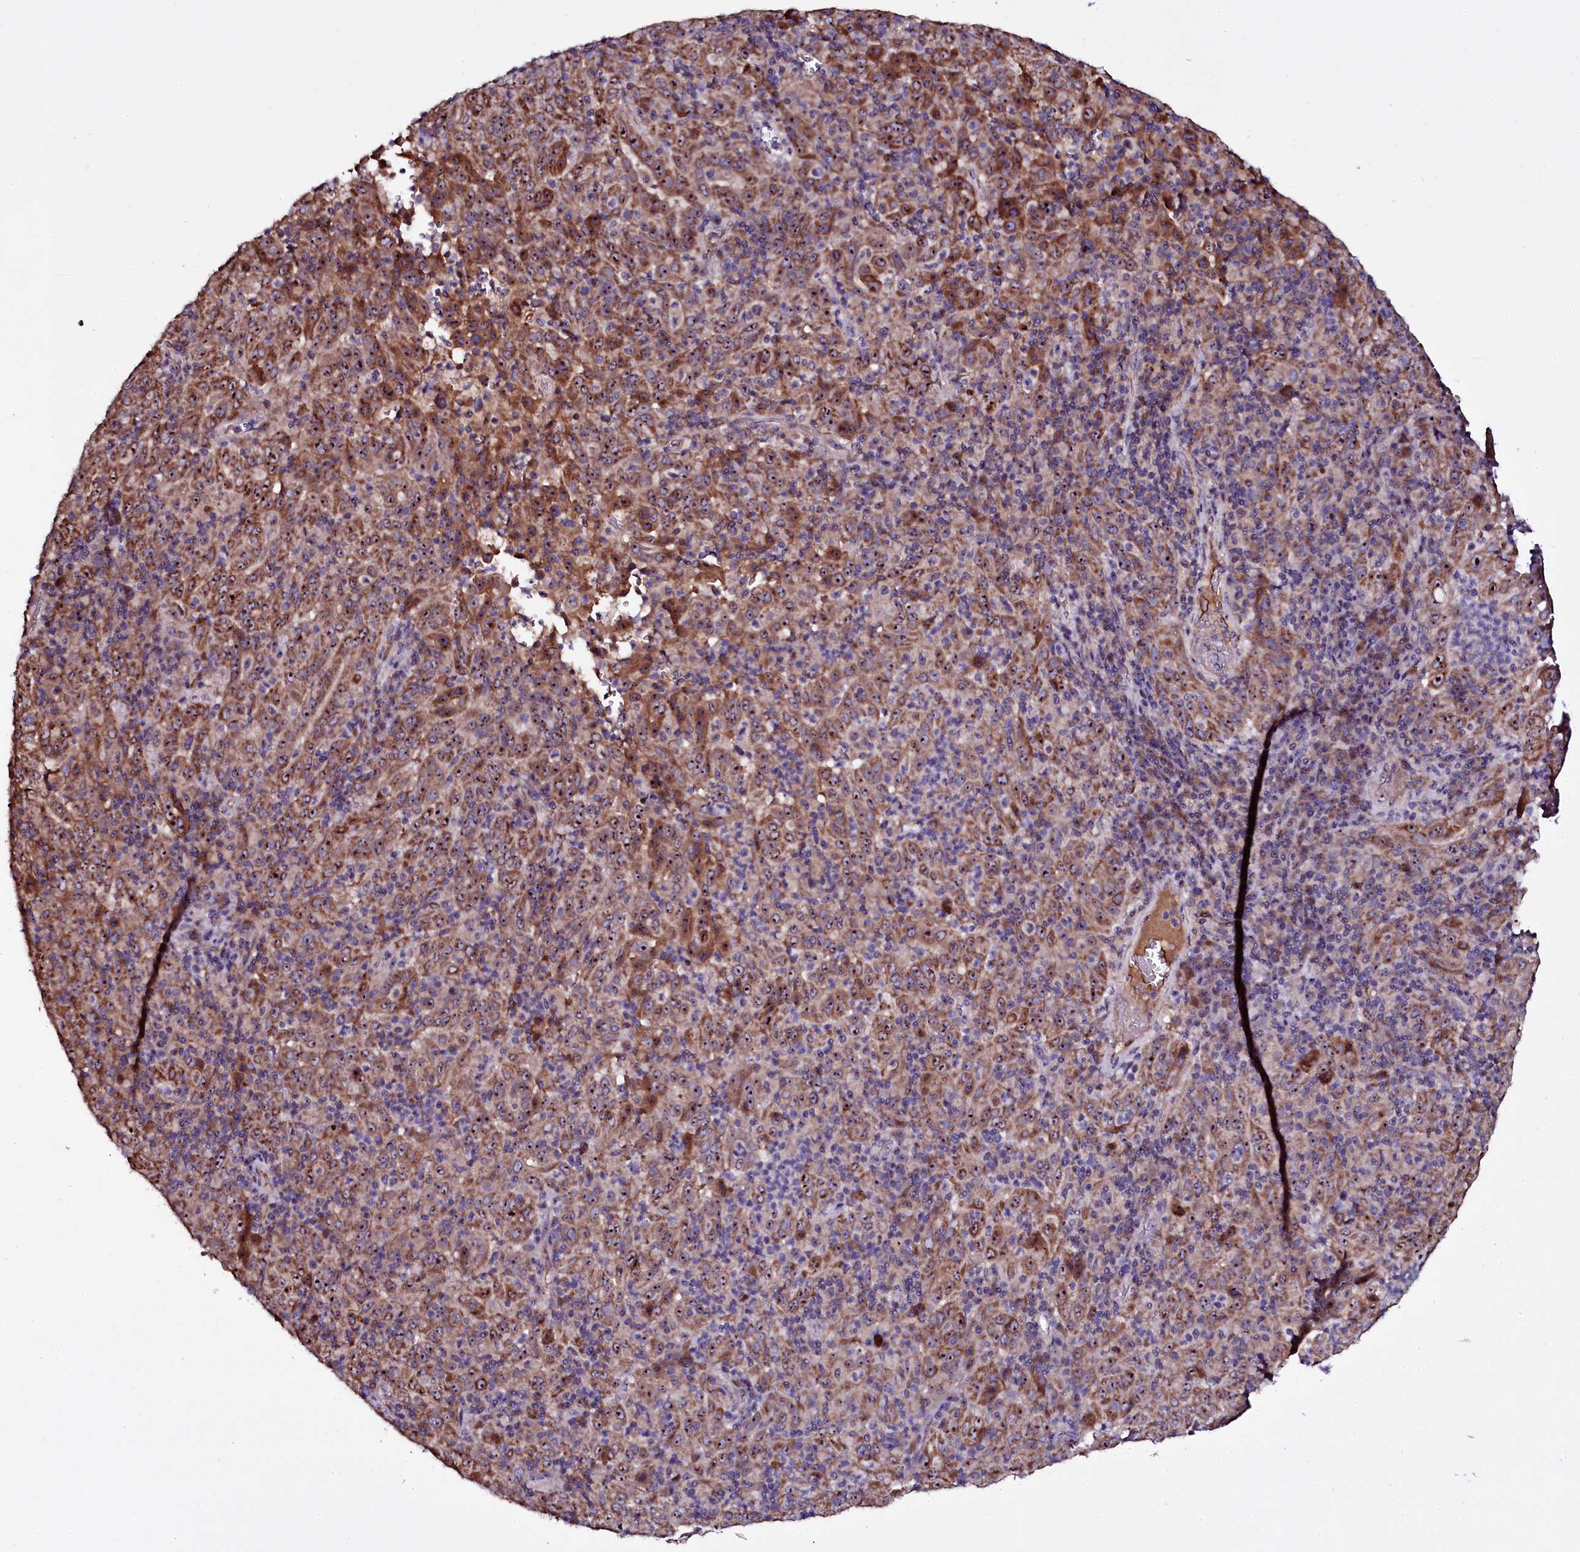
{"staining": {"intensity": "moderate", "quantity": ">75%", "location": "cytoplasmic/membranous,nuclear"}, "tissue": "pancreatic cancer", "cell_type": "Tumor cells", "image_type": "cancer", "snomed": [{"axis": "morphology", "description": "Adenocarcinoma, NOS"}, {"axis": "topography", "description": "Pancreas"}], "caption": "A medium amount of moderate cytoplasmic/membranous and nuclear positivity is appreciated in approximately >75% of tumor cells in pancreatic adenocarcinoma tissue.", "gene": "NAA80", "patient": {"sex": "male", "age": 63}}